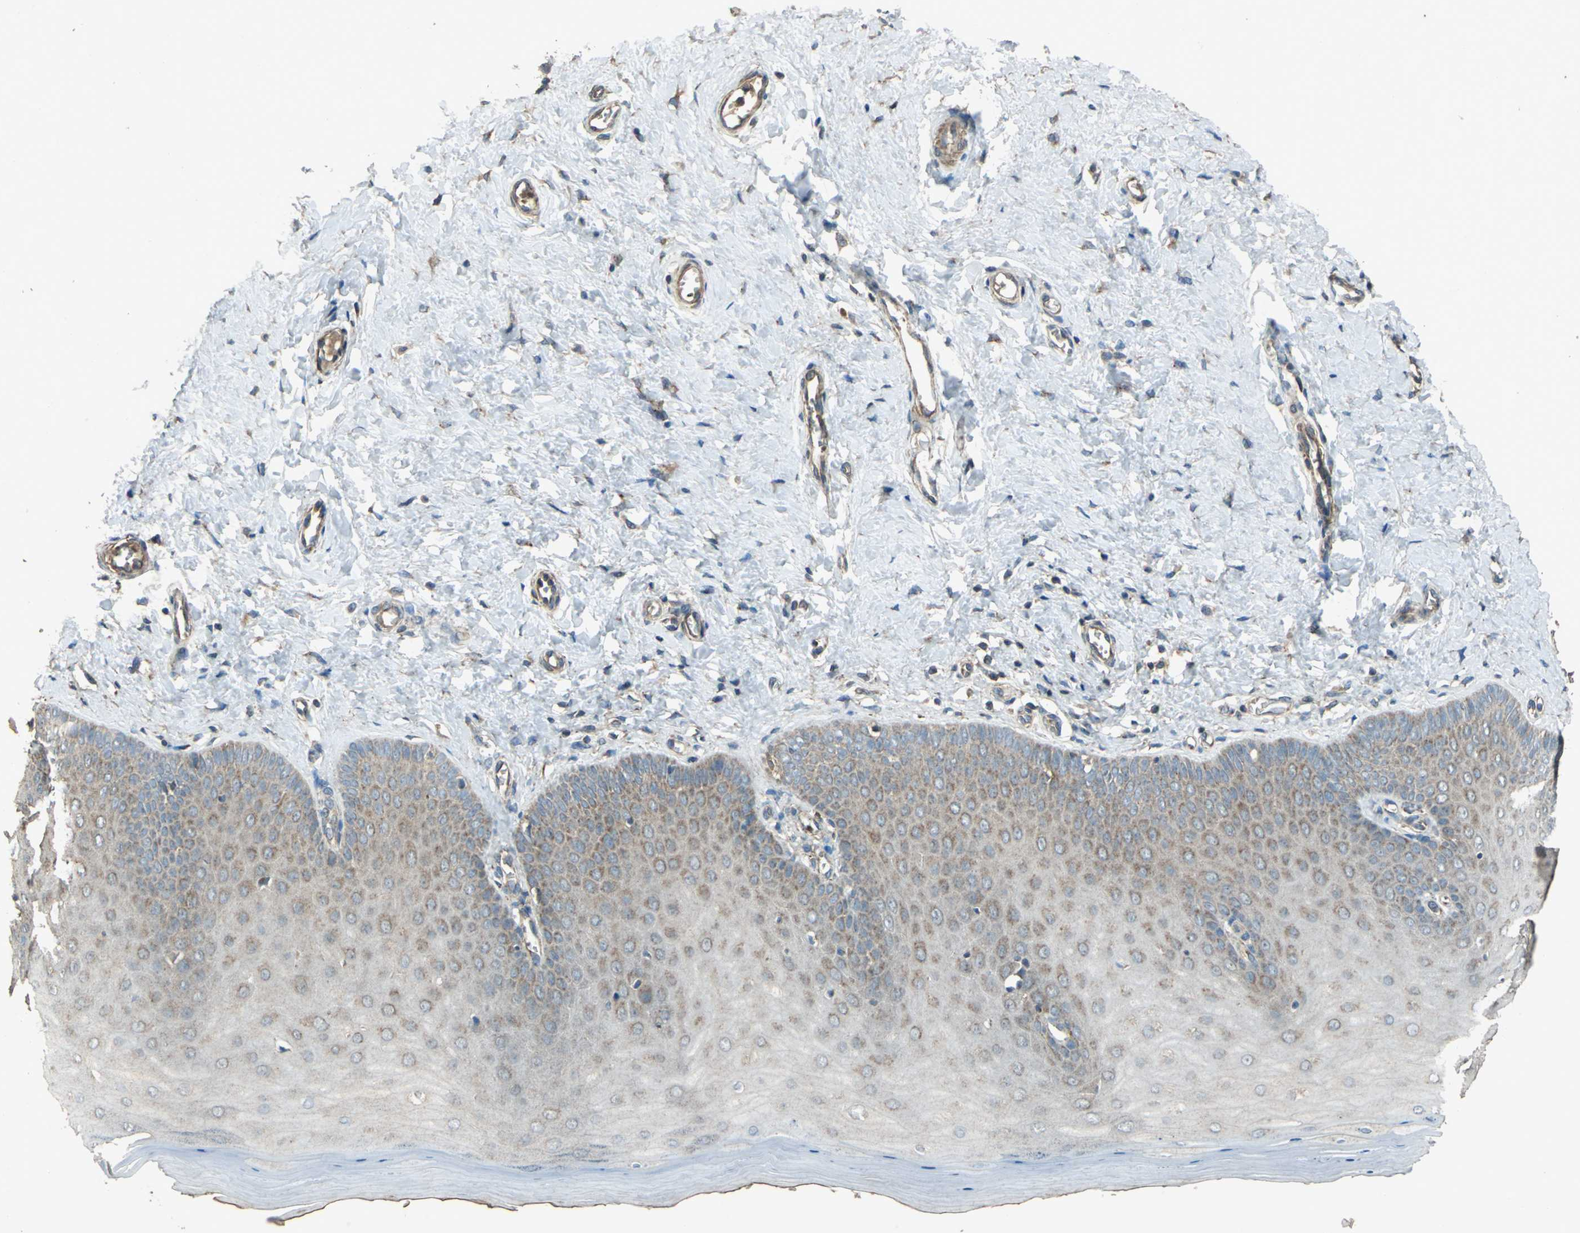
{"staining": {"intensity": "moderate", "quantity": ">75%", "location": "cytoplasmic/membranous"}, "tissue": "cervix", "cell_type": "Glandular cells", "image_type": "normal", "snomed": [{"axis": "morphology", "description": "Normal tissue, NOS"}, {"axis": "topography", "description": "Cervix"}], "caption": "Immunohistochemical staining of unremarkable cervix exhibits >75% levels of moderate cytoplasmic/membranous protein staining in approximately >75% of glandular cells. (IHC, brightfield microscopy, high magnification).", "gene": "POLRMT", "patient": {"sex": "female", "age": 55}}